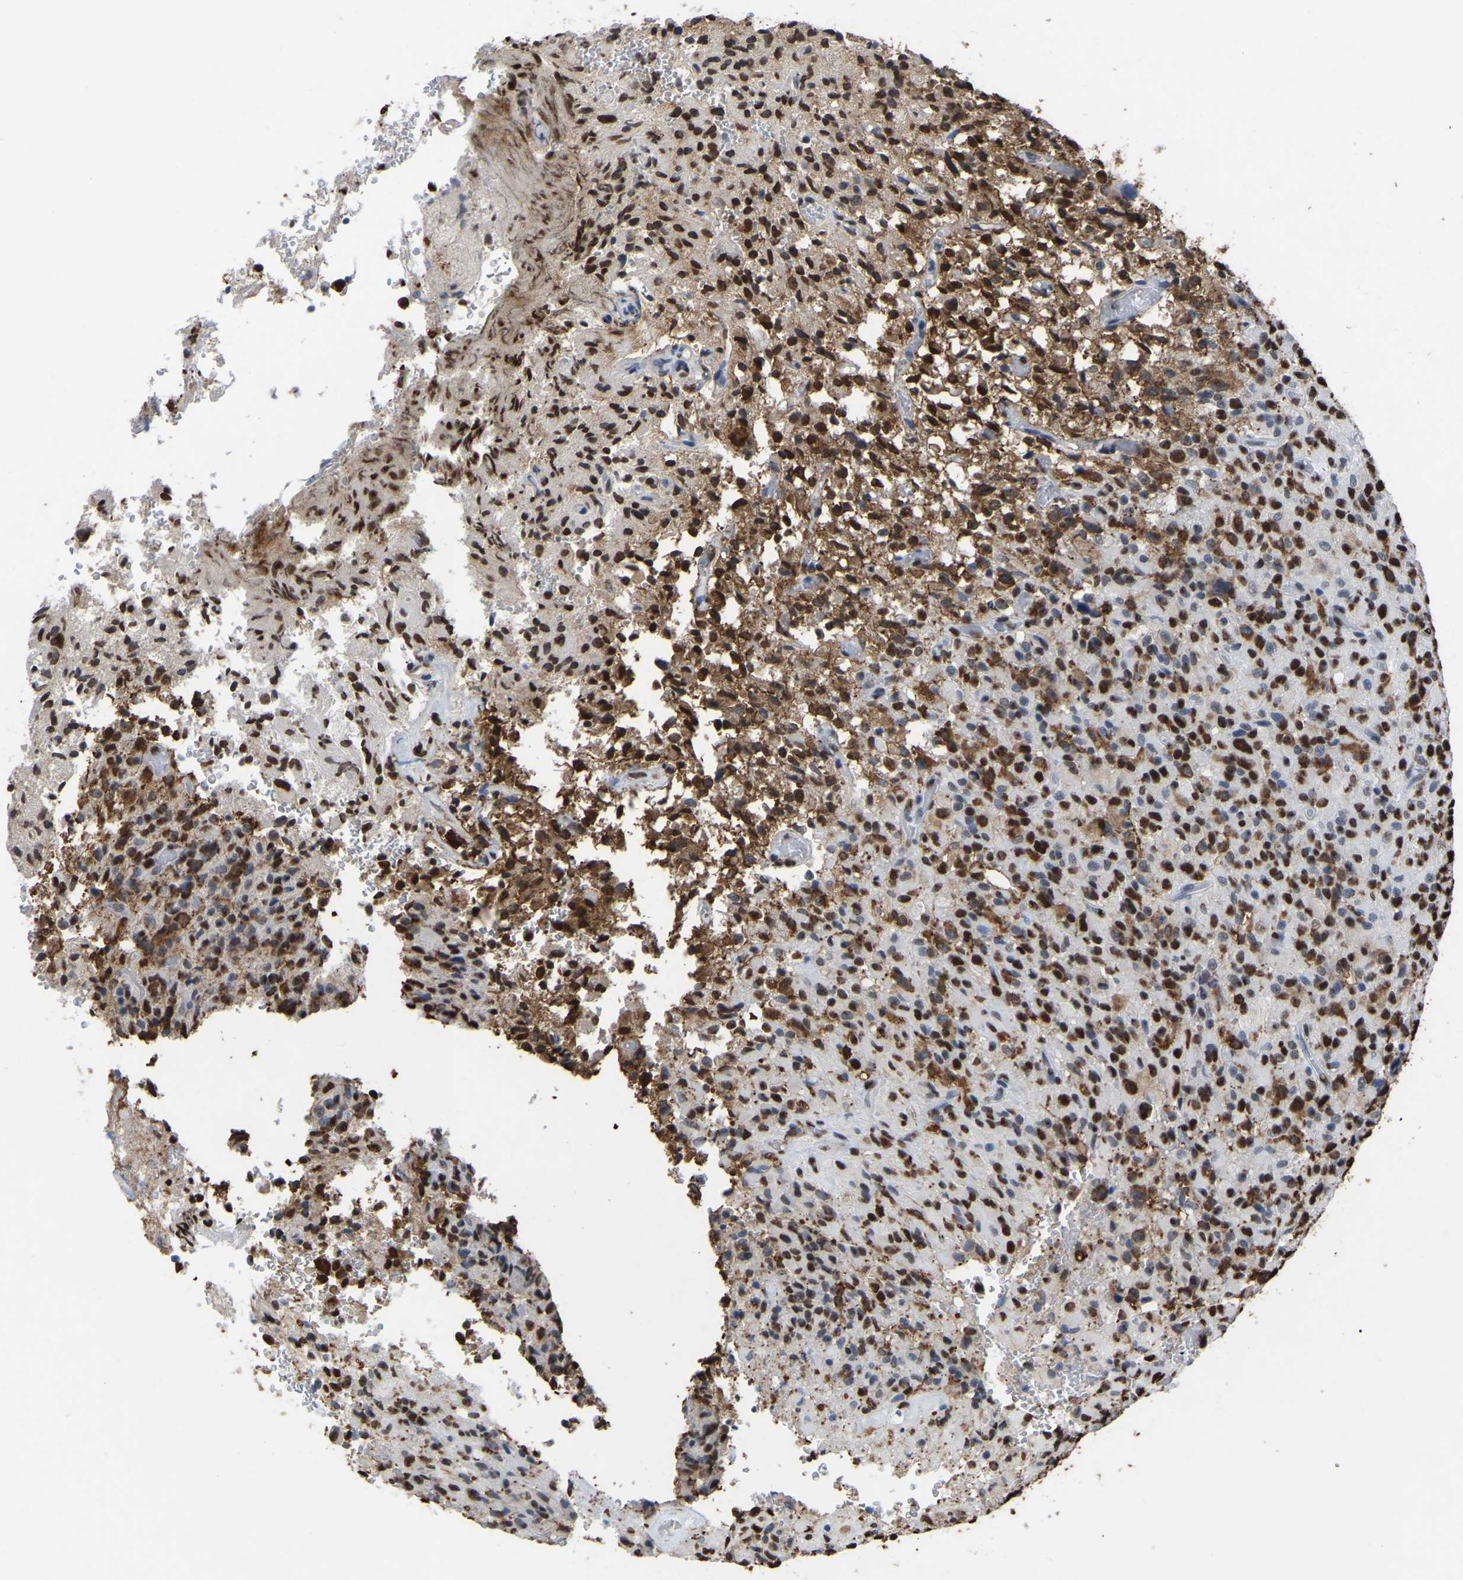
{"staining": {"intensity": "strong", "quantity": "25%-75%", "location": "nuclear"}, "tissue": "glioma", "cell_type": "Tumor cells", "image_type": "cancer", "snomed": [{"axis": "morphology", "description": "Glioma, malignant, High grade"}, {"axis": "topography", "description": "Brain"}], "caption": "Immunohistochemical staining of malignant glioma (high-grade) shows strong nuclear protein staining in approximately 25%-75% of tumor cells.", "gene": "RBL2", "patient": {"sex": "male", "age": 71}}